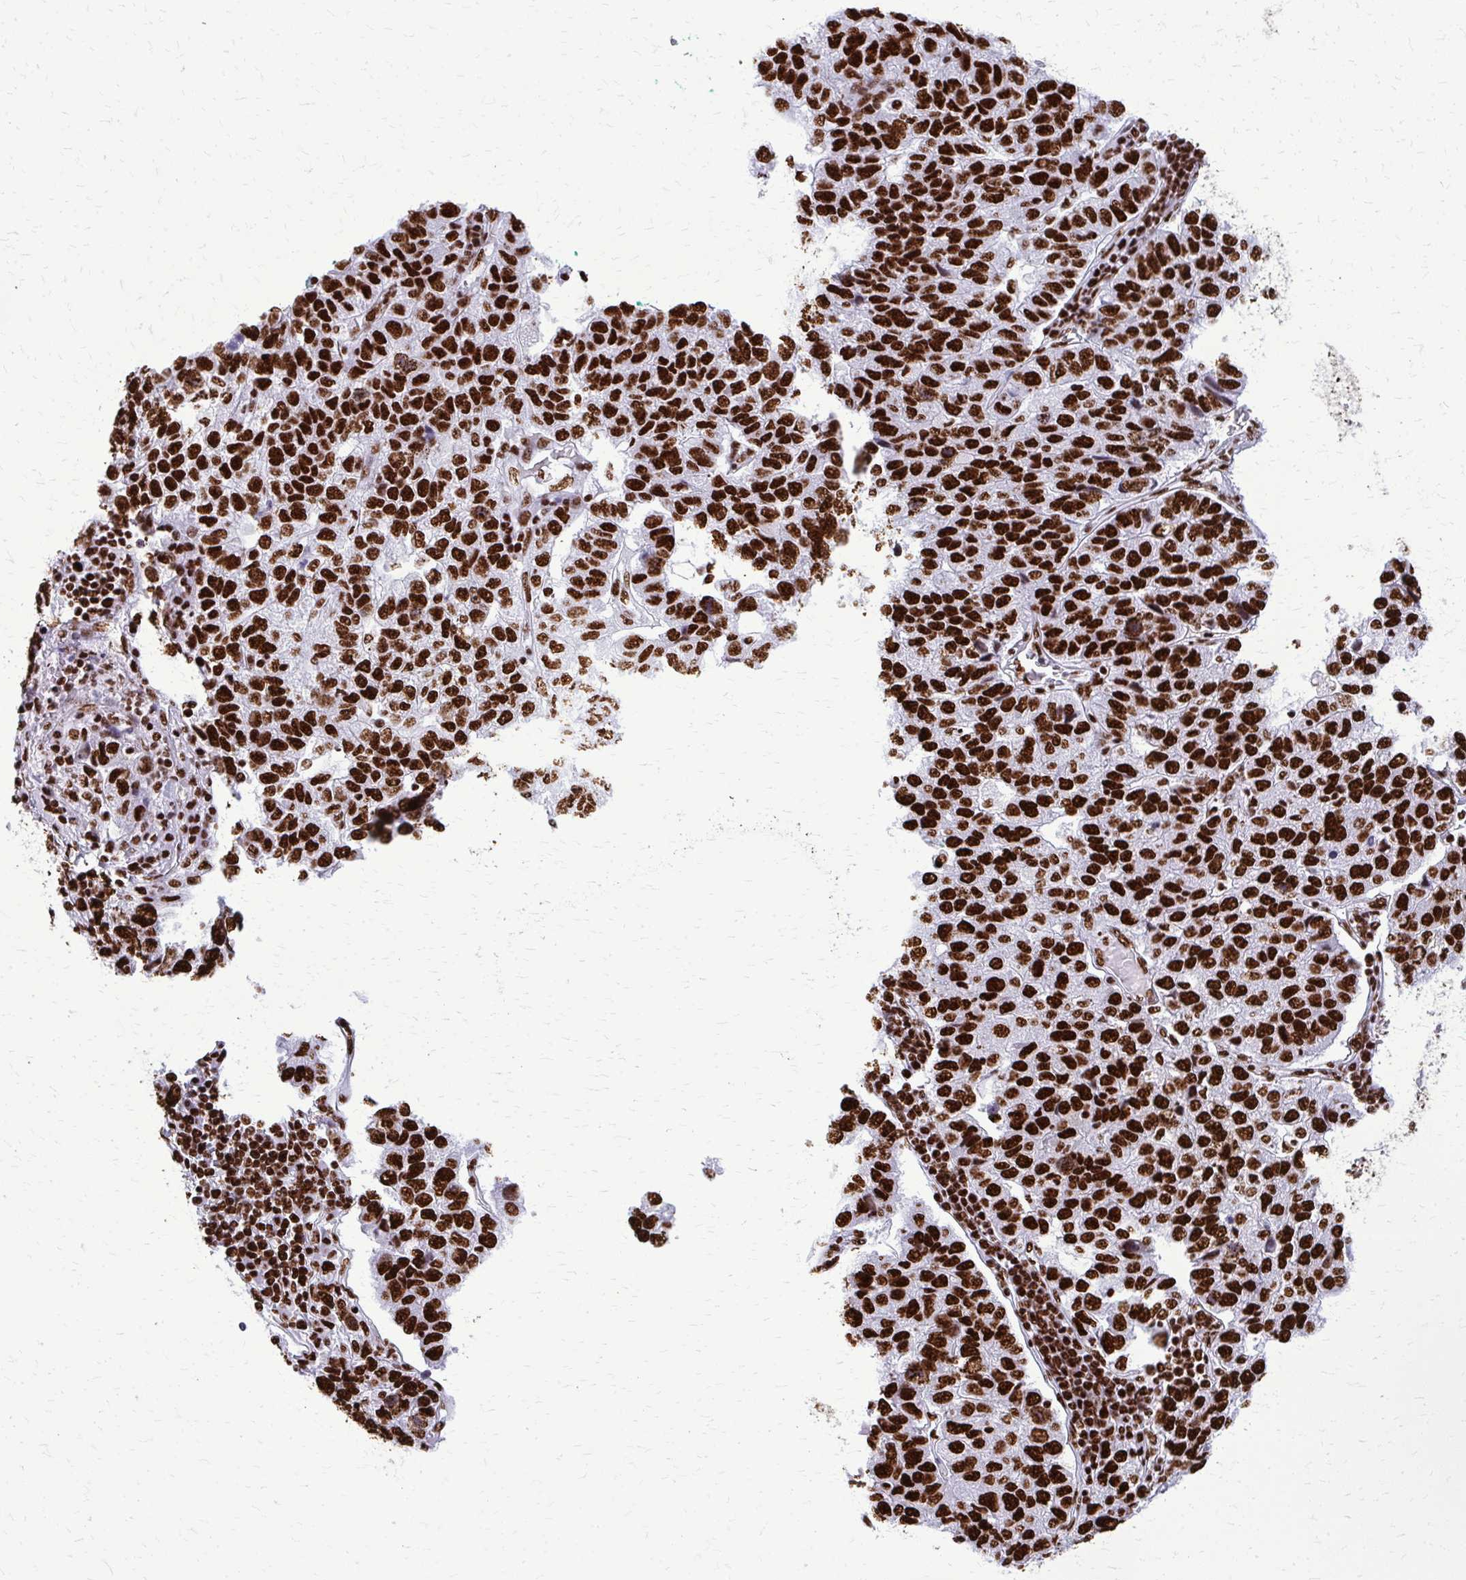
{"staining": {"intensity": "strong", "quantity": ">75%", "location": "nuclear"}, "tissue": "pancreatic cancer", "cell_type": "Tumor cells", "image_type": "cancer", "snomed": [{"axis": "morphology", "description": "Adenocarcinoma, NOS"}, {"axis": "topography", "description": "Pancreas"}], "caption": "High-magnification brightfield microscopy of pancreatic cancer stained with DAB (3,3'-diaminobenzidine) (brown) and counterstained with hematoxylin (blue). tumor cells exhibit strong nuclear staining is seen in about>75% of cells. (brown staining indicates protein expression, while blue staining denotes nuclei).", "gene": "SFPQ", "patient": {"sex": "female", "age": 61}}